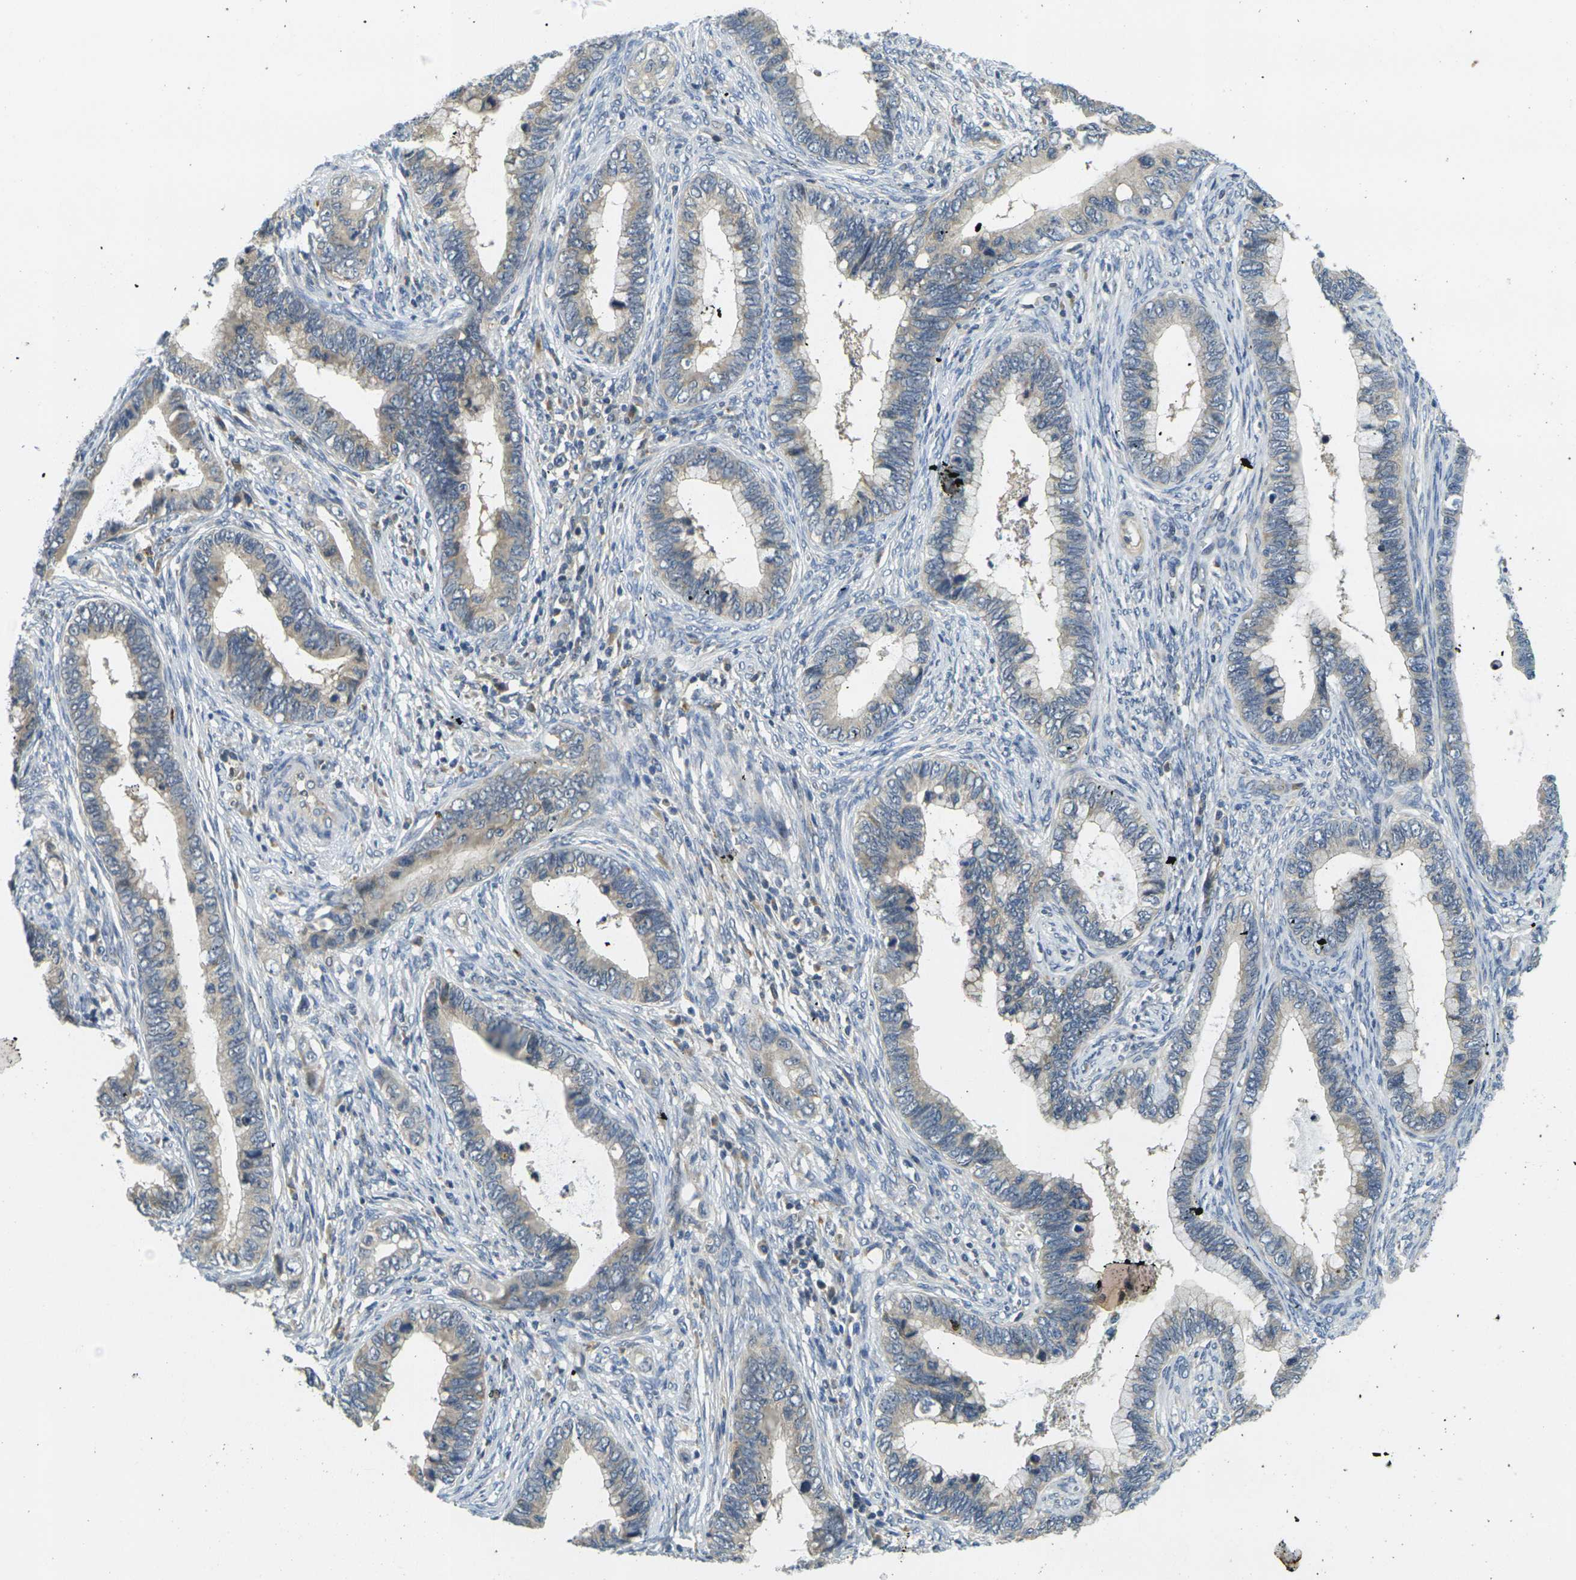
{"staining": {"intensity": "weak", "quantity": "<25%", "location": "cytoplasmic/membranous"}, "tissue": "cervical cancer", "cell_type": "Tumor cells", "image_type": "cancer", "snomed": [{"axis": "morphology", "description": "Adenocarcinoma, NOS"}, {"axis": "topography", "description": "Cervix"}], "caption": "There is no significant expression in tumor cells of cervical cancer (adenocarcinoma).", "gene": "MINAR2", "patient": {"sex": "female", "age": 44}}